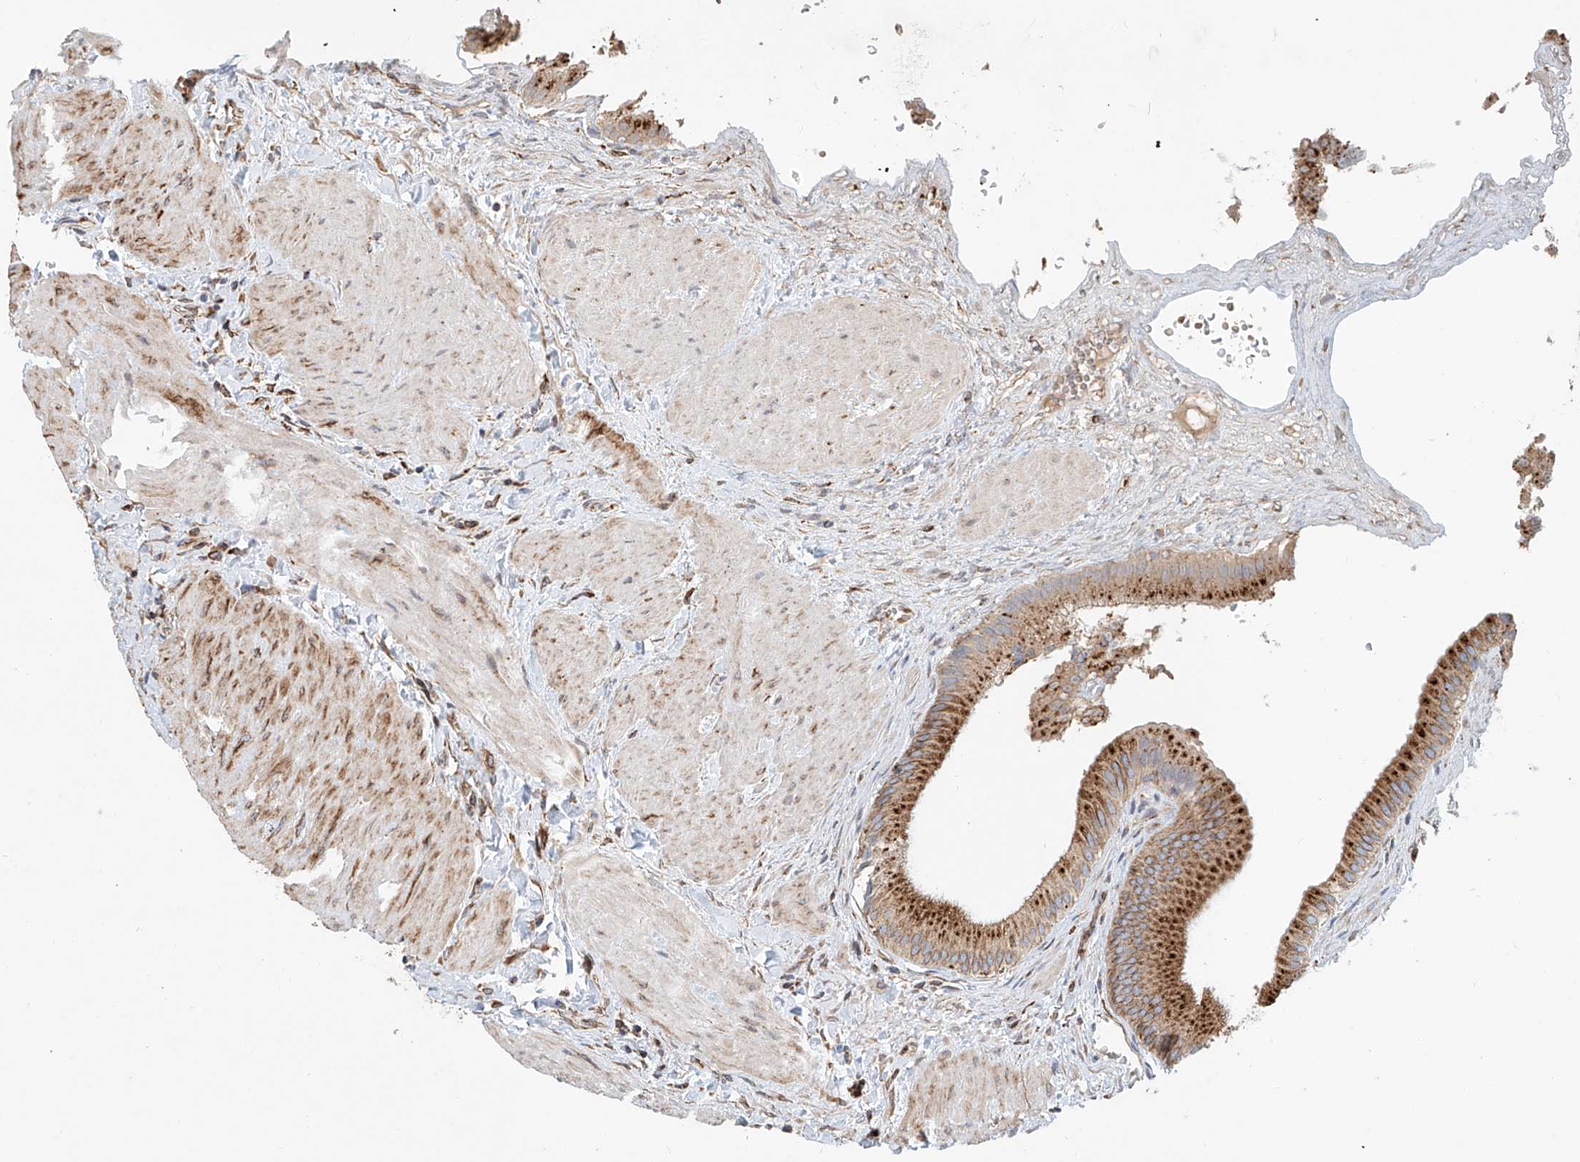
{"staining": {"intensity": "strong", "quantity": ">75%", "location": "cytoplasmic/membranous"}, "tissue": "gallbladder", "cell_type": "Glandular cells", "image_type": "normal", "snomed": [{"axis": "morphology", "description": "Normal tissue, NOS"}, {"axis": "topography", "description": "Gallbladder"}], "caption": "Immunohistochemical staining of normal human gallbladder displays high levels of strong cytoplasmic/membranous positivity in about >75% of glandular cells. The staining is performed using DAB brown chromogen to label protein expression. The nuclei are counter-stained blue using hematoxylin.", "gene": "HGSNAT", "patient": {"sex": "male", "age": 55}}